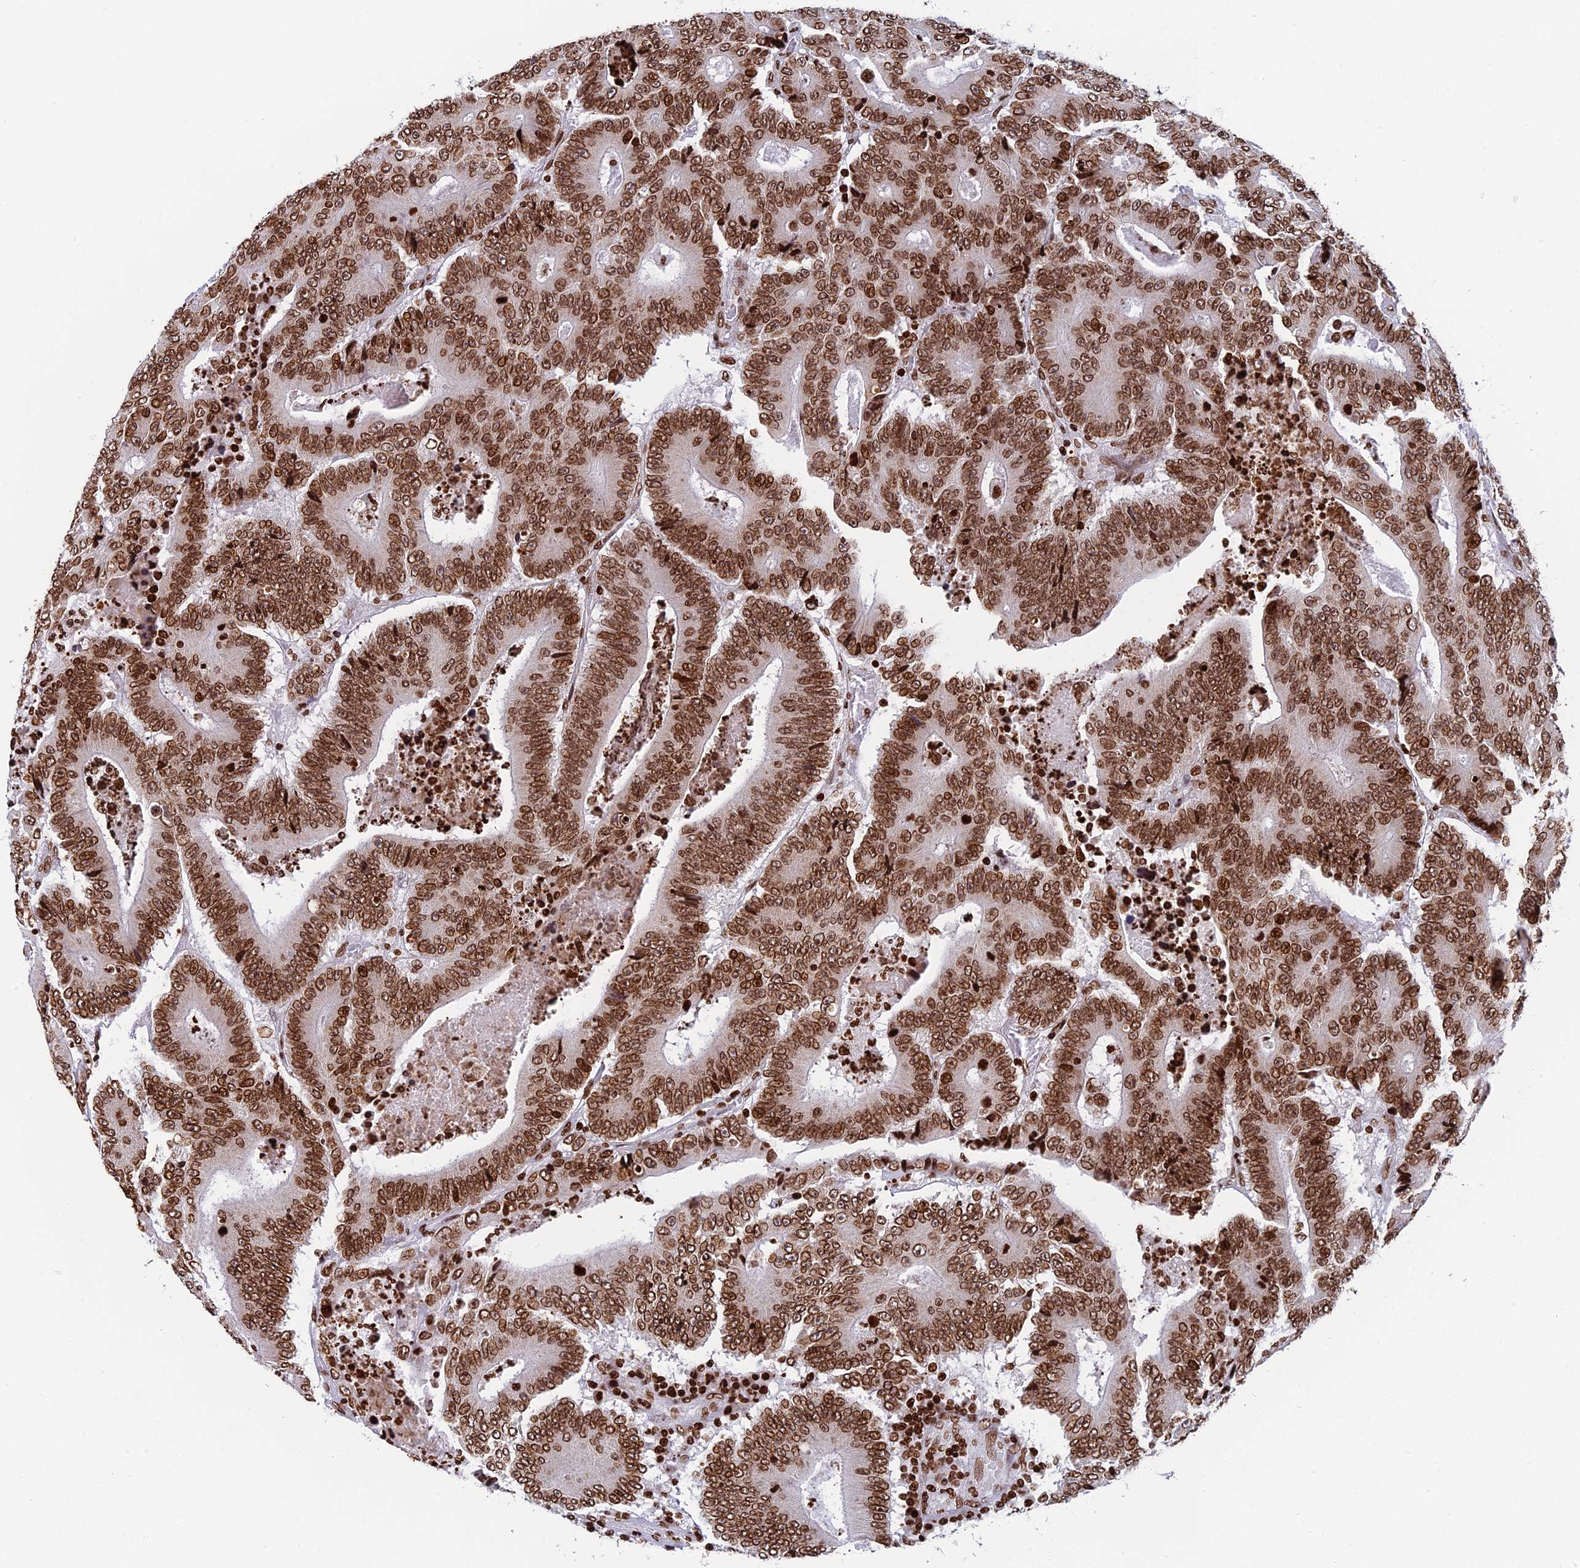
{"staining": {"intensity": "moderate", "quantity": ">75%", "location": "nuclear"}, "tissue": "colorectal cancer", "cell_type": "Tumor cells", "image_type": "cancer", "snomed": [{"axis": "morphology", "description": "Adenocarcinoma, NOS"}, {"axis": "topography", "description": "Colon"}], "caption": "Colorectal cancer tissue shows moderate nuclear positivity in approximately >75% of tumor cells", "gene": "RPAP1", "patient": {"sex": "male", "age": 83}}